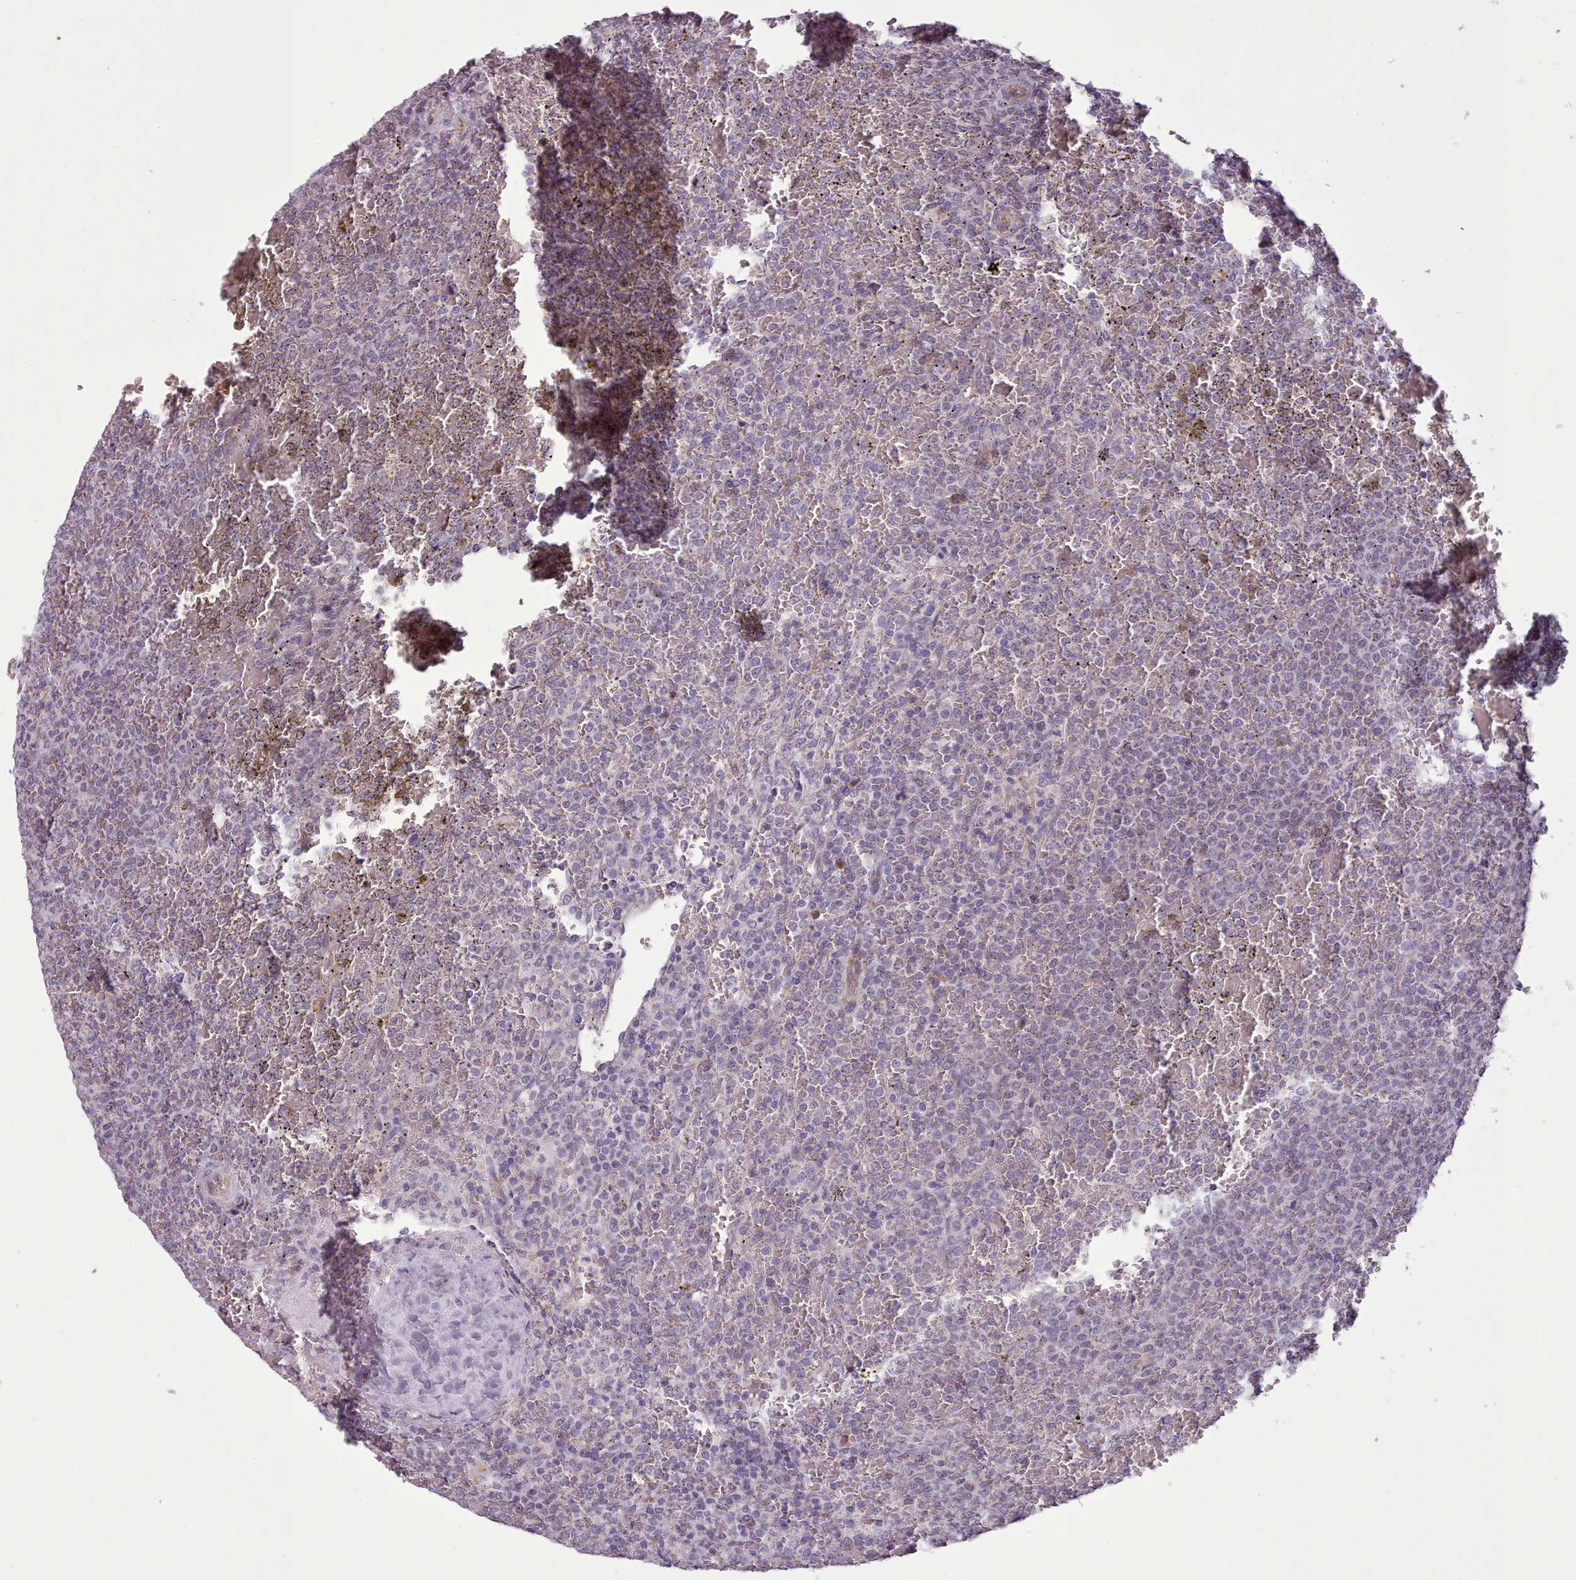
{"staining": {"intensity": "negative", "quantity": "none", "location": "none"}, "tissue": "lymphoma", "cell_type": "Tumor cells", "image_type": "cancer", "snomed": [{"axis": "morphology", "description": "Malignant lymphoma, non-Hodgkin's type, Low grade"}, {"axis": "topography", "description": "Spleen"}], "caption": "High power microscopy histopathology image of an IHC micrograph of lymphoma, revealing no significant staining in tumor cells.", "gene": "PLD4", "patient": {"sex": "male", "age": 60}}